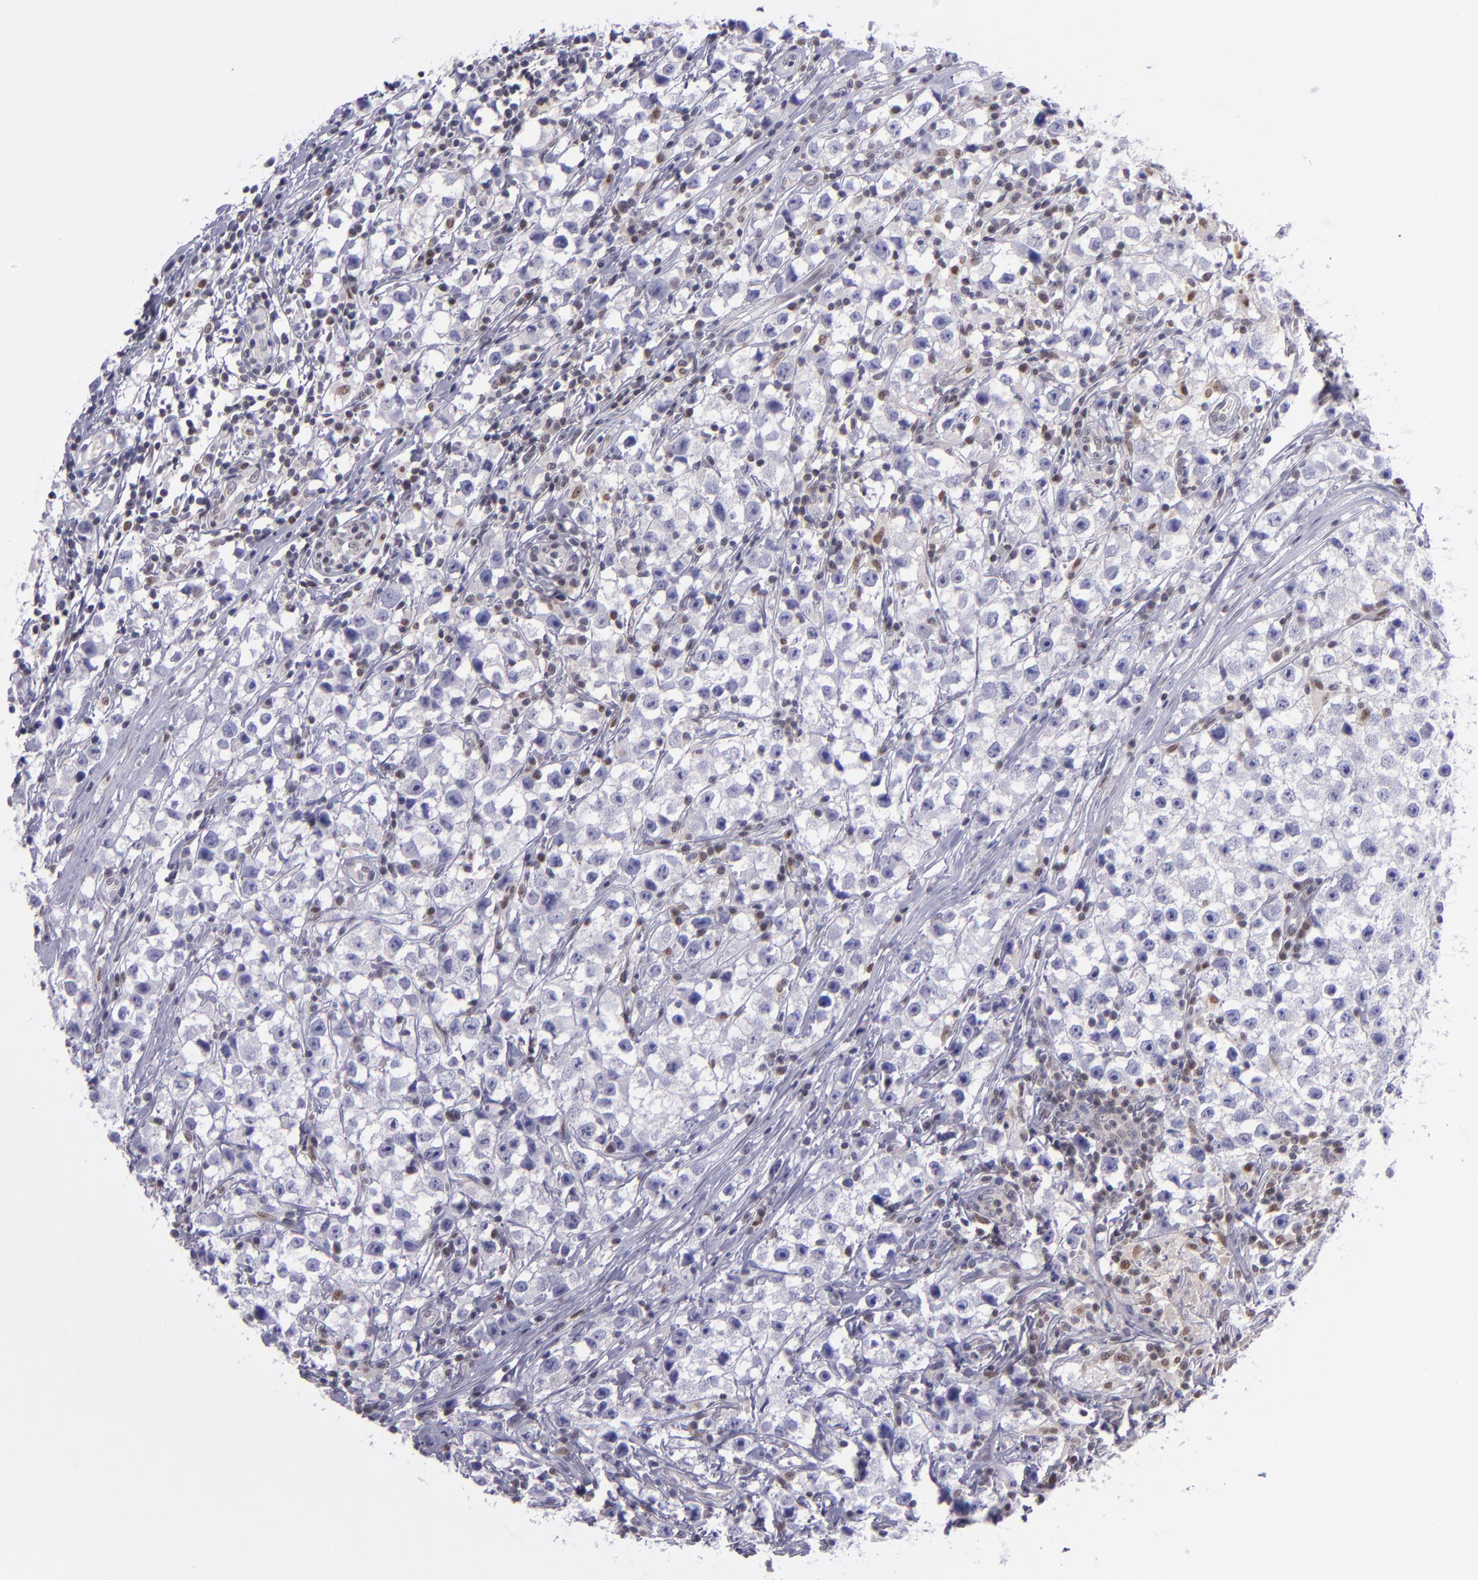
{"staining": {"intensity": "negative", "quantity": "none", "location": "none"}, "tissue": "testis cancer", "cell_type": "Tumor cells", "image_type": "cancer", "snomed": [{"axis": "morphology", "description": "Seminoma, NOS"}, {"axis": "topography", "description": "Testis"}], "caption": "Histopathology image shows no significant protein staining in tumor cells of testis seminoma.", "gene": "BAG1", "patient": {"sex": "male", "age": 35}}